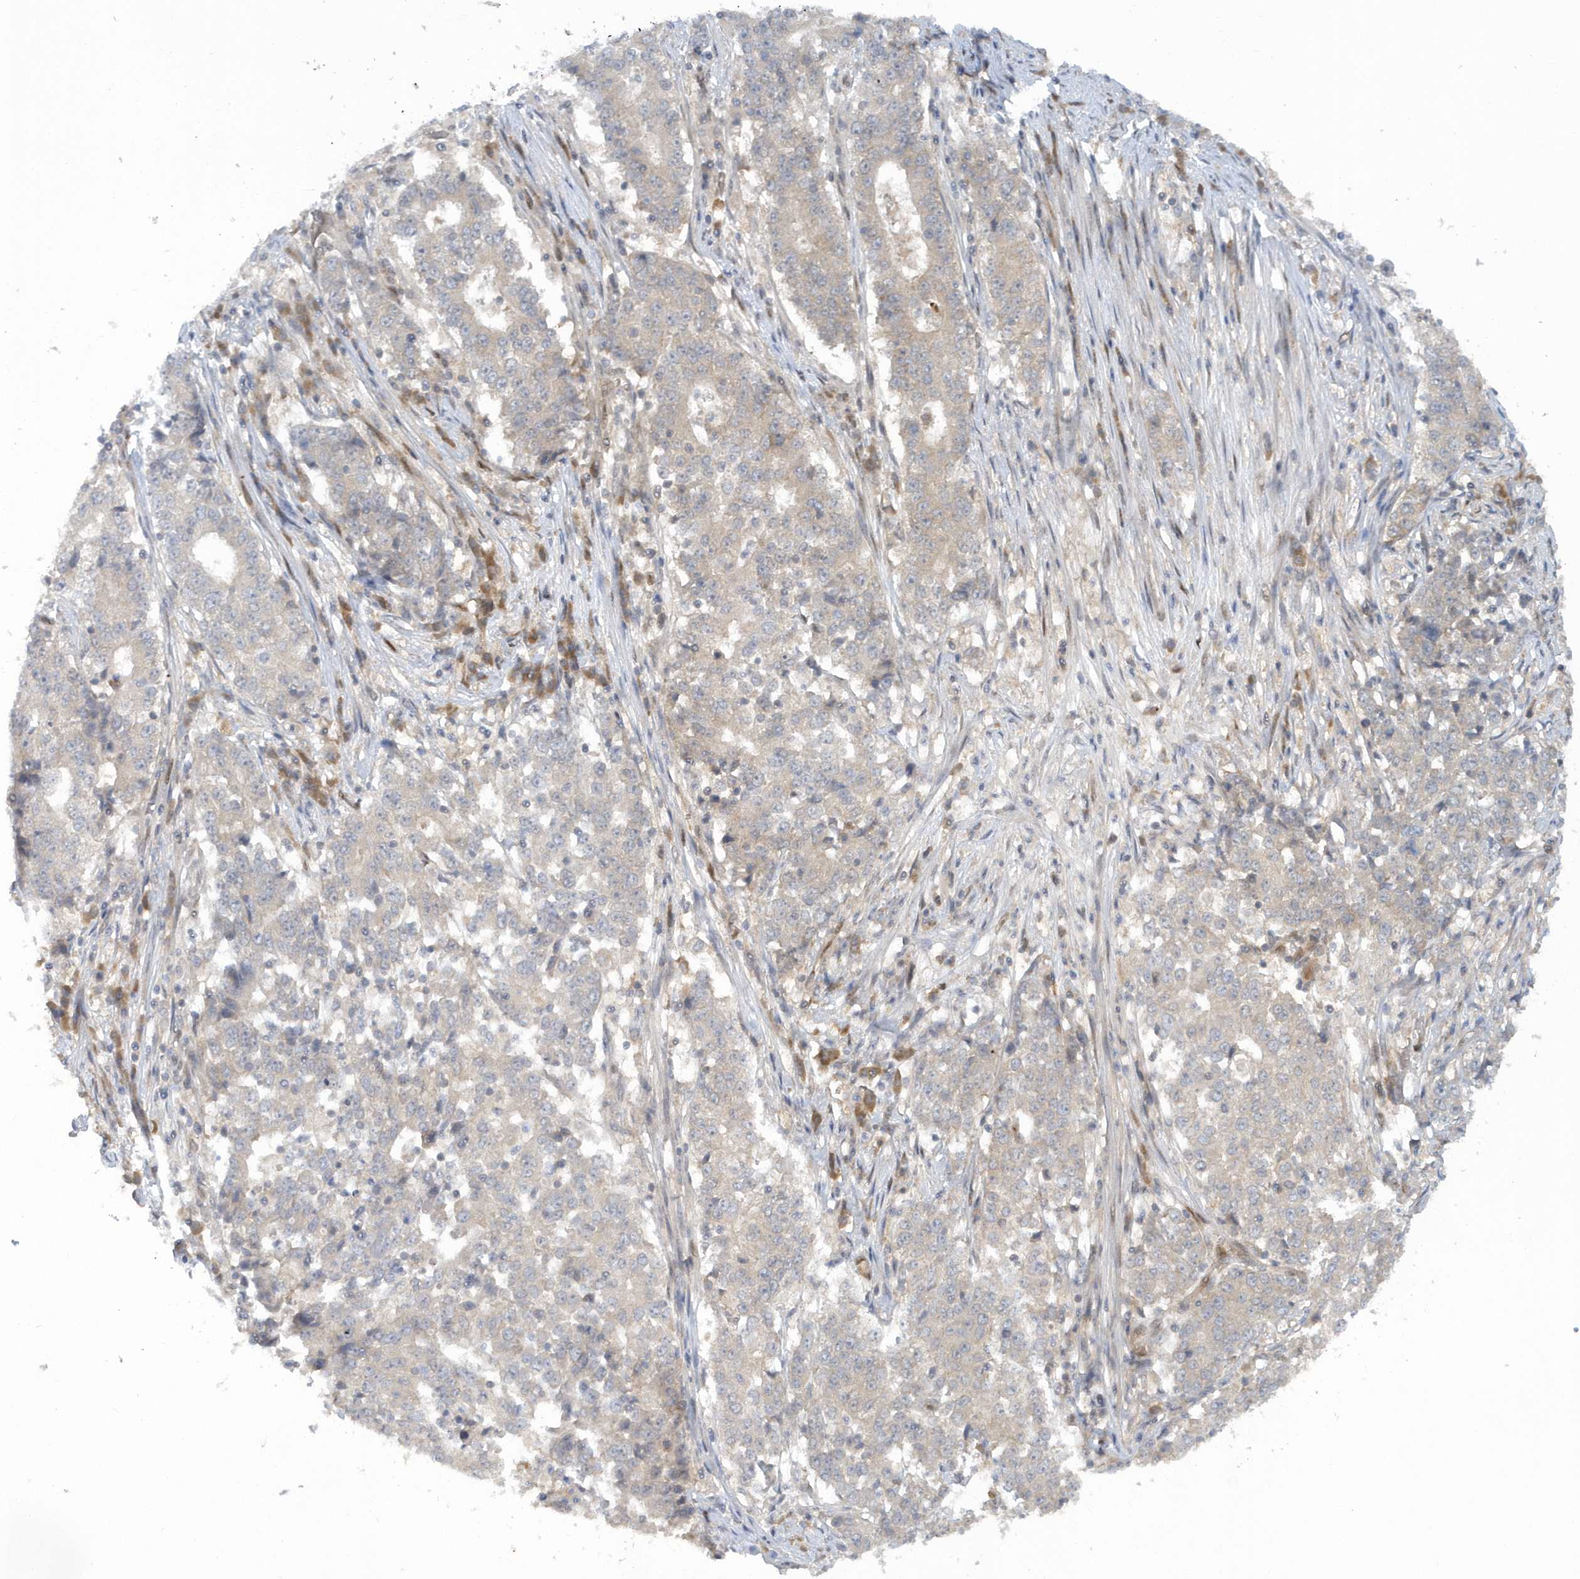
{"staining": {"intensity": "negative", "quantity": "none", "location": "none"}, "tissue": "stomach cancer", "cell_type": "Tumor cells", "image_type": "cancer", "snomed": [{"axis": "morphology", "description": "Adenocarcinoma, NOS"}, {"axis": "topography", "description": "Stomach"}], "caption": "IHC histopathology image of neoplastic tissue: adenocarcinoma (stomach) stained with DAB displays no significant protein staining in tumor cells.", "gene": "ATG4A", "patient": {"sex": "male", "age": 59}}